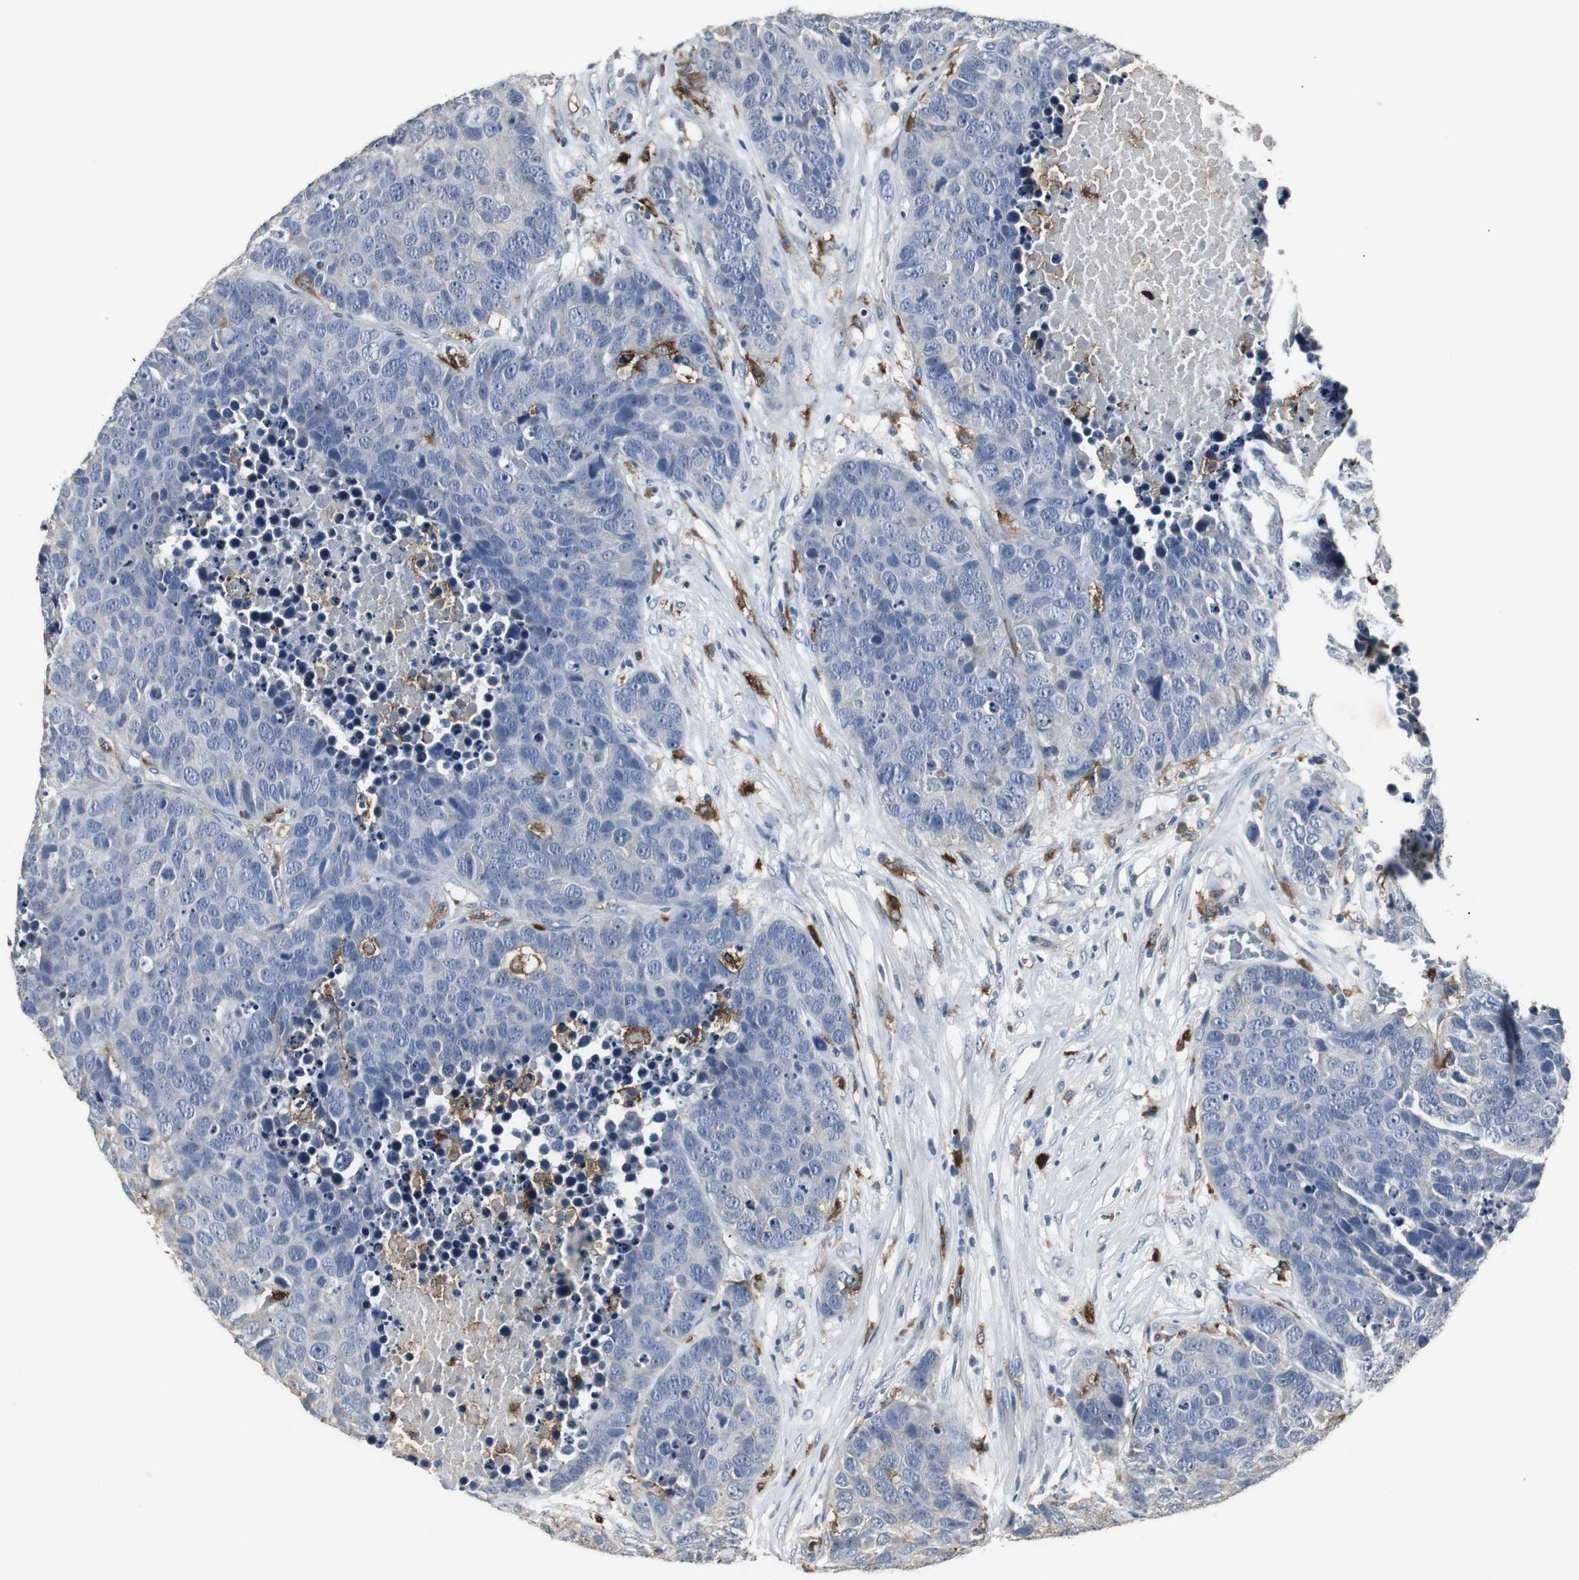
{"staining": {"intensity": "negative", "quantity": "none", "location": "none"}, "tissue": "carcinoid", "cell_type": "Tumor cells", "image_type": "cancer", "snomed": [{"axis": "morphology", "description": "Carcinoid, malignant, NOS"}, {"axis": "topography", "description": "Lung"}], "caption": "This photomicrograph is of malignant carcinoid stained with IHC to label a protein in brown with the nuclei are counter-stained blue. There is no positivity in tumor cells.", "gene": "NCF2", "patient": {"sex": "male", "age": 60}}